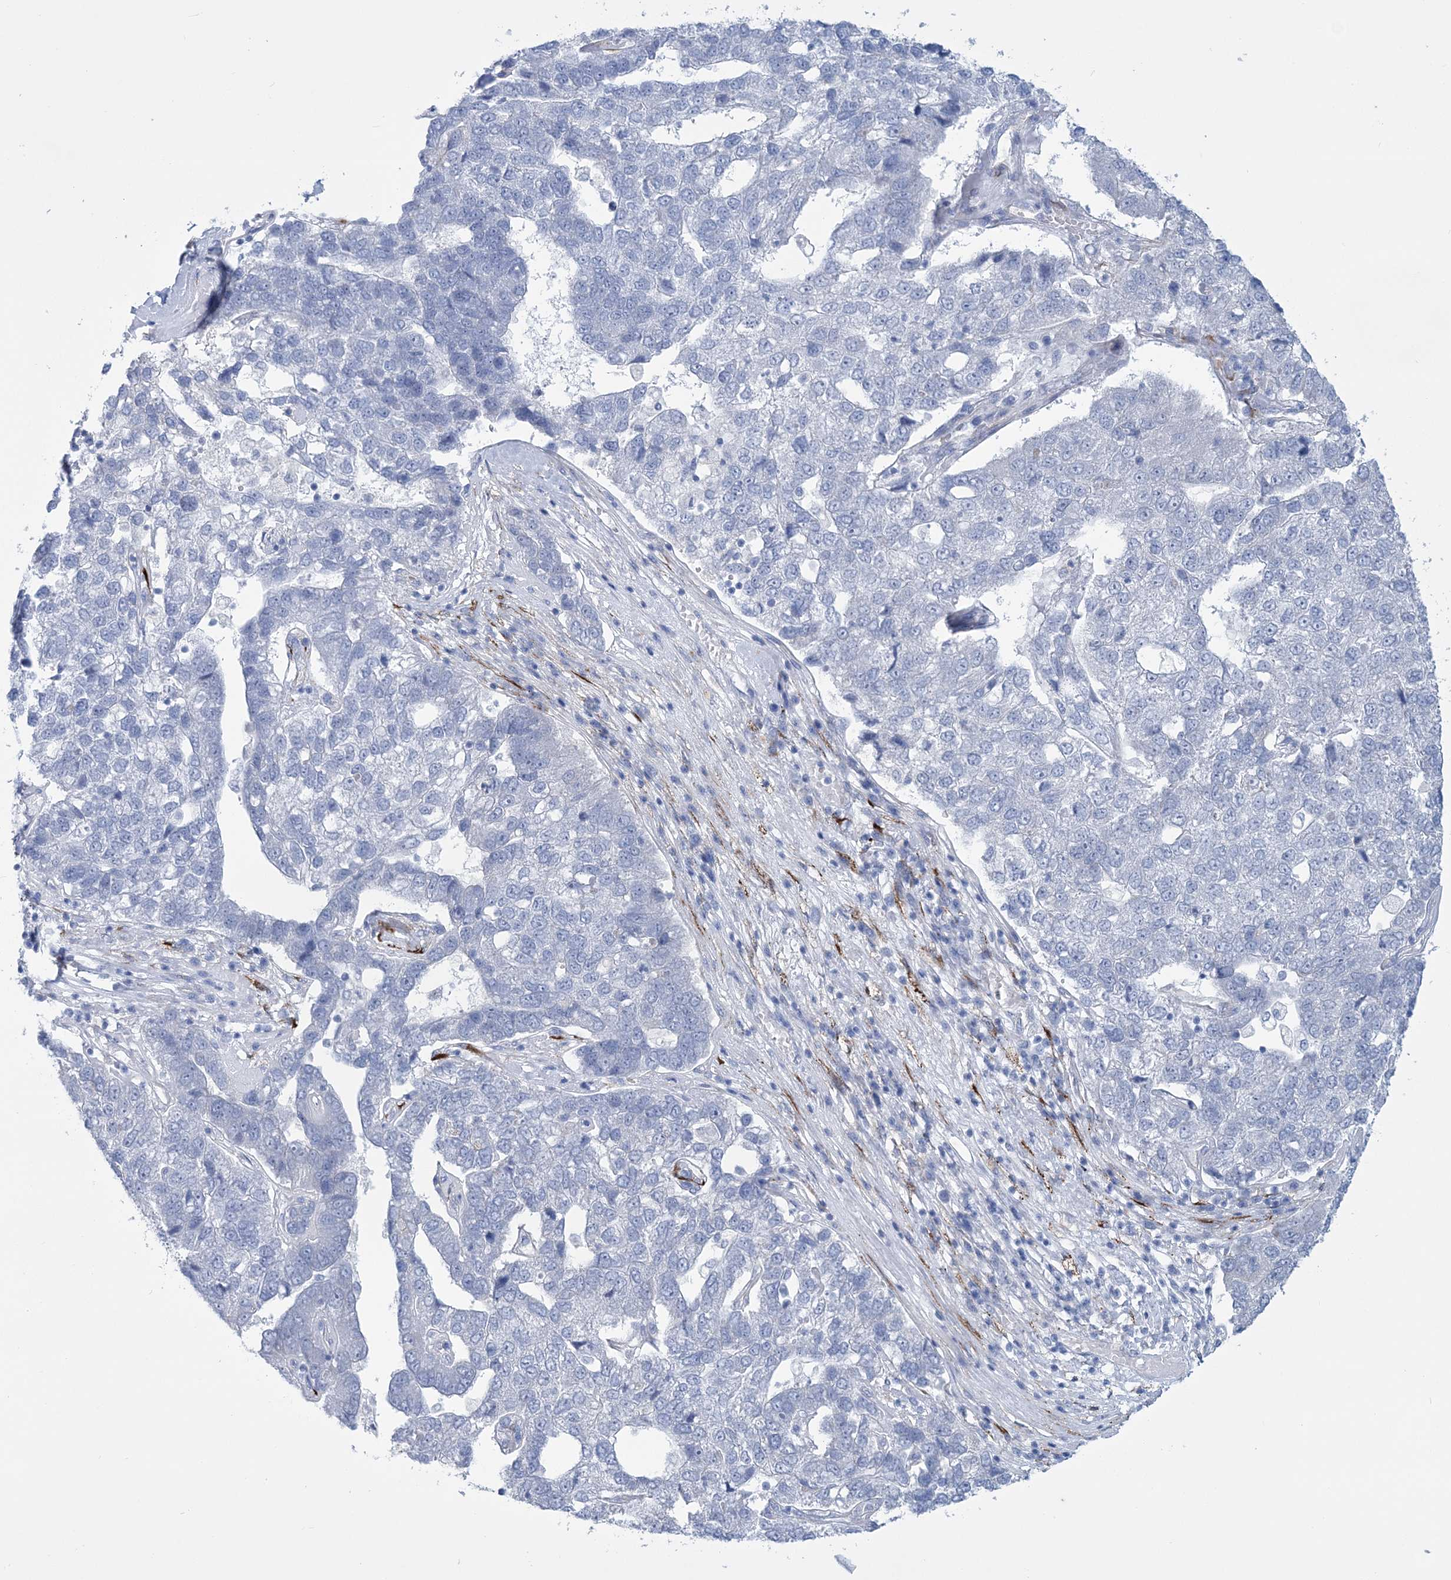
{"staining": {"intensity": "negative", "quantity": "none", "location": "none"}, "tissue": "pancreatic cancer", "cell_type": "Tumor cells", "image_type": "cancer", "snomed": [{"axis": "morphology", "description": "Adenocarcinoma, NOS"}, {"axis": "topography", "description": "Pancreas"}], "caption": "An immunohistochemistry histopathology image of pancreatic adenocarcinoma is shown. There is no staining in tumor cells of pancreatic adenocarcinoma. Nuclei are stained in blue.", "gene": "RAB11FIP5", "patient": {"sex": "female", "age": 61}}